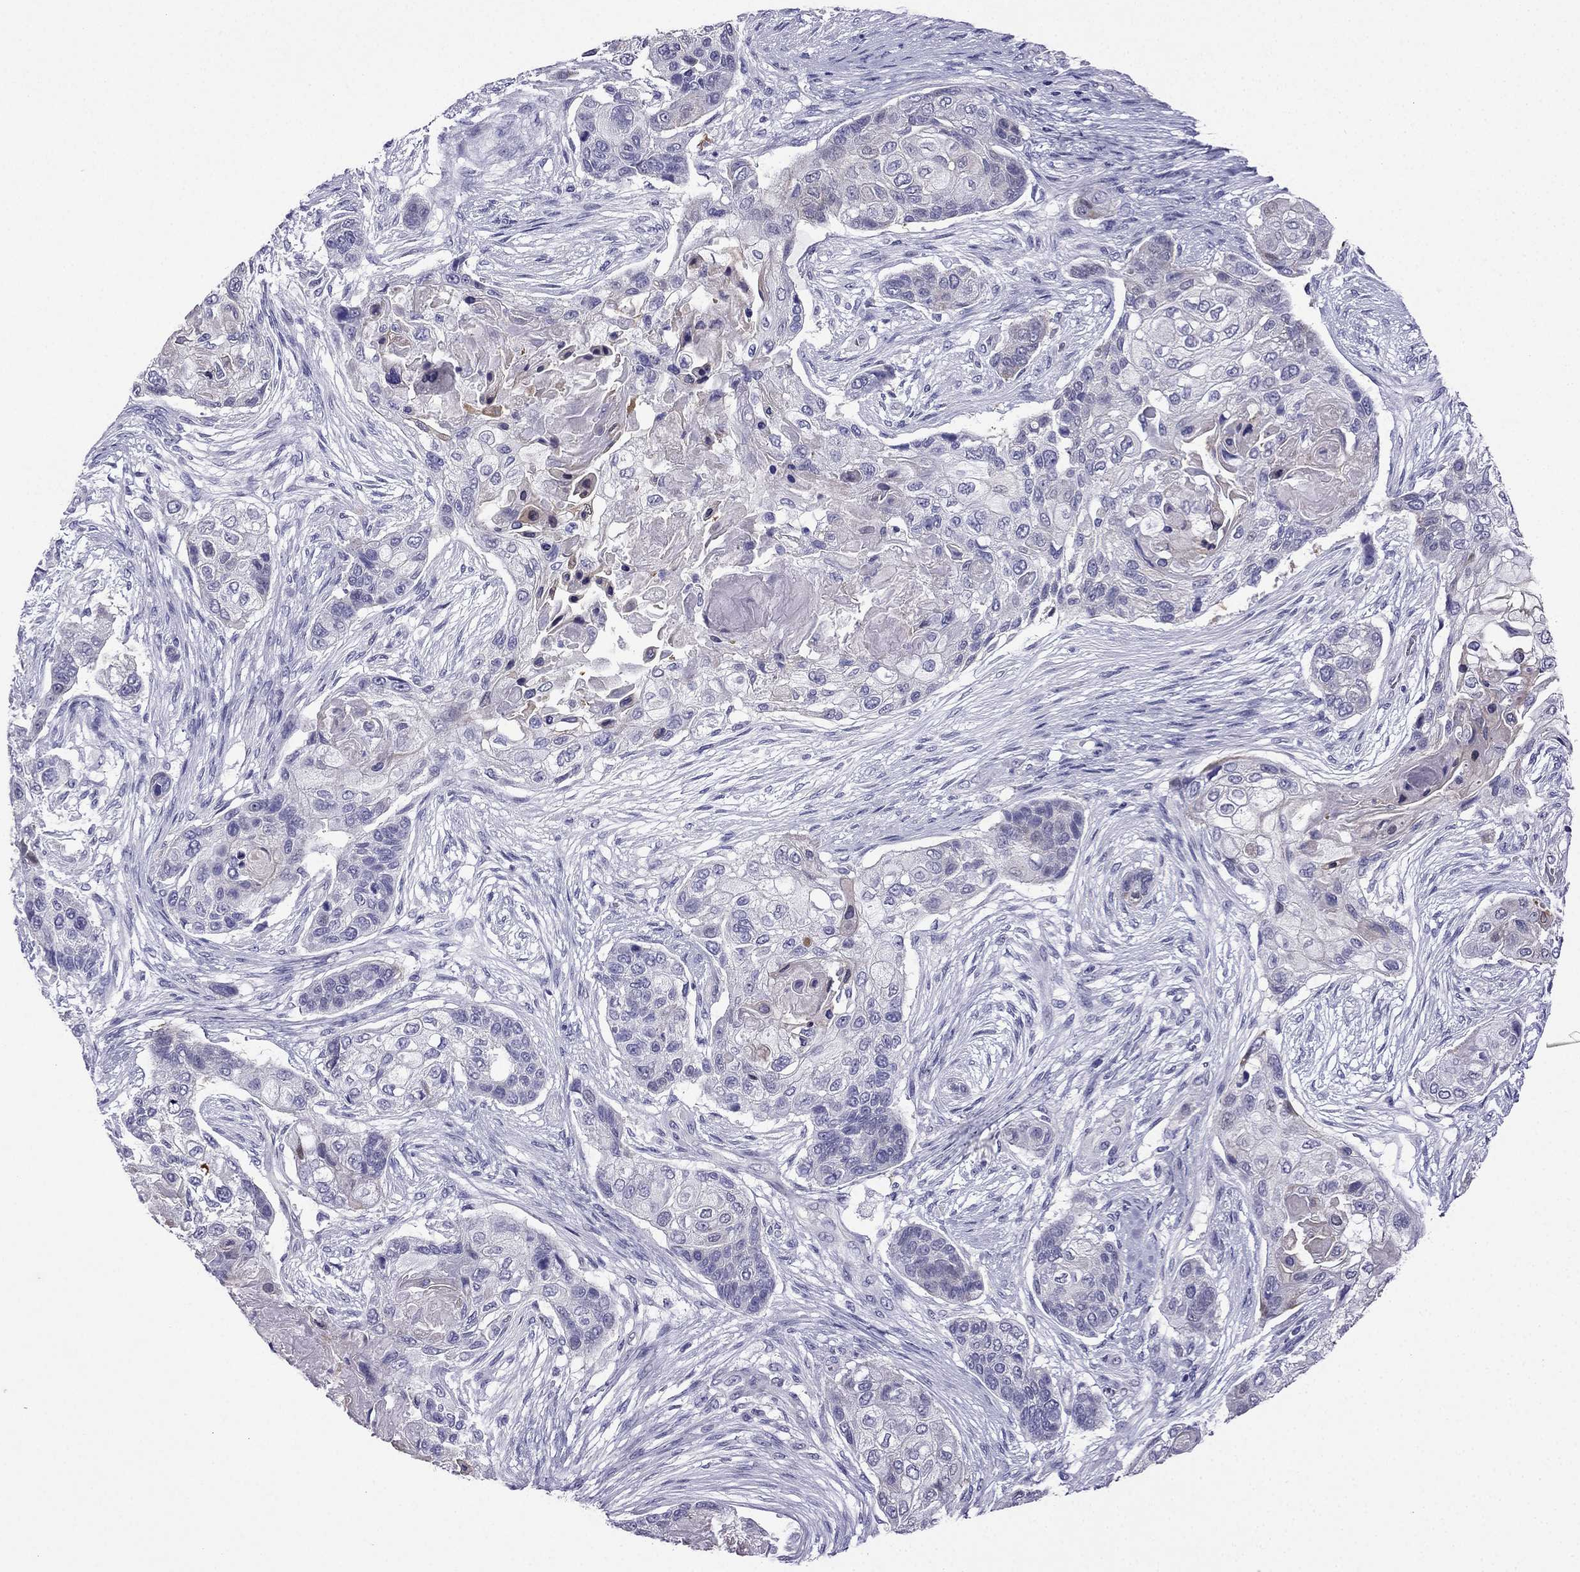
{"staining": {"intensity": "negative", "quantity": "none", "location": "none"}, "tissue": "lung cancer", "cell_type": "Tumor cells", "image_type": "cancer", "snomed": [{"axis": "morphology", "description": "Squamous cell carcinoma, NOS"}, {"axis": "topography", "description": "Lung"}], "caption": "This is a photomicrograph of immunohistochemistry (IHC) staining of lung cancer, which shows no positivity in tumor cells. The staining was performed using DAB to visualize the protein expression in brown, while the nuclei were stained in blue with hematoxylin (Magnification: 20x).", "gene": "KCNJ10", "patient": {"sex": "male", "age": 69}}